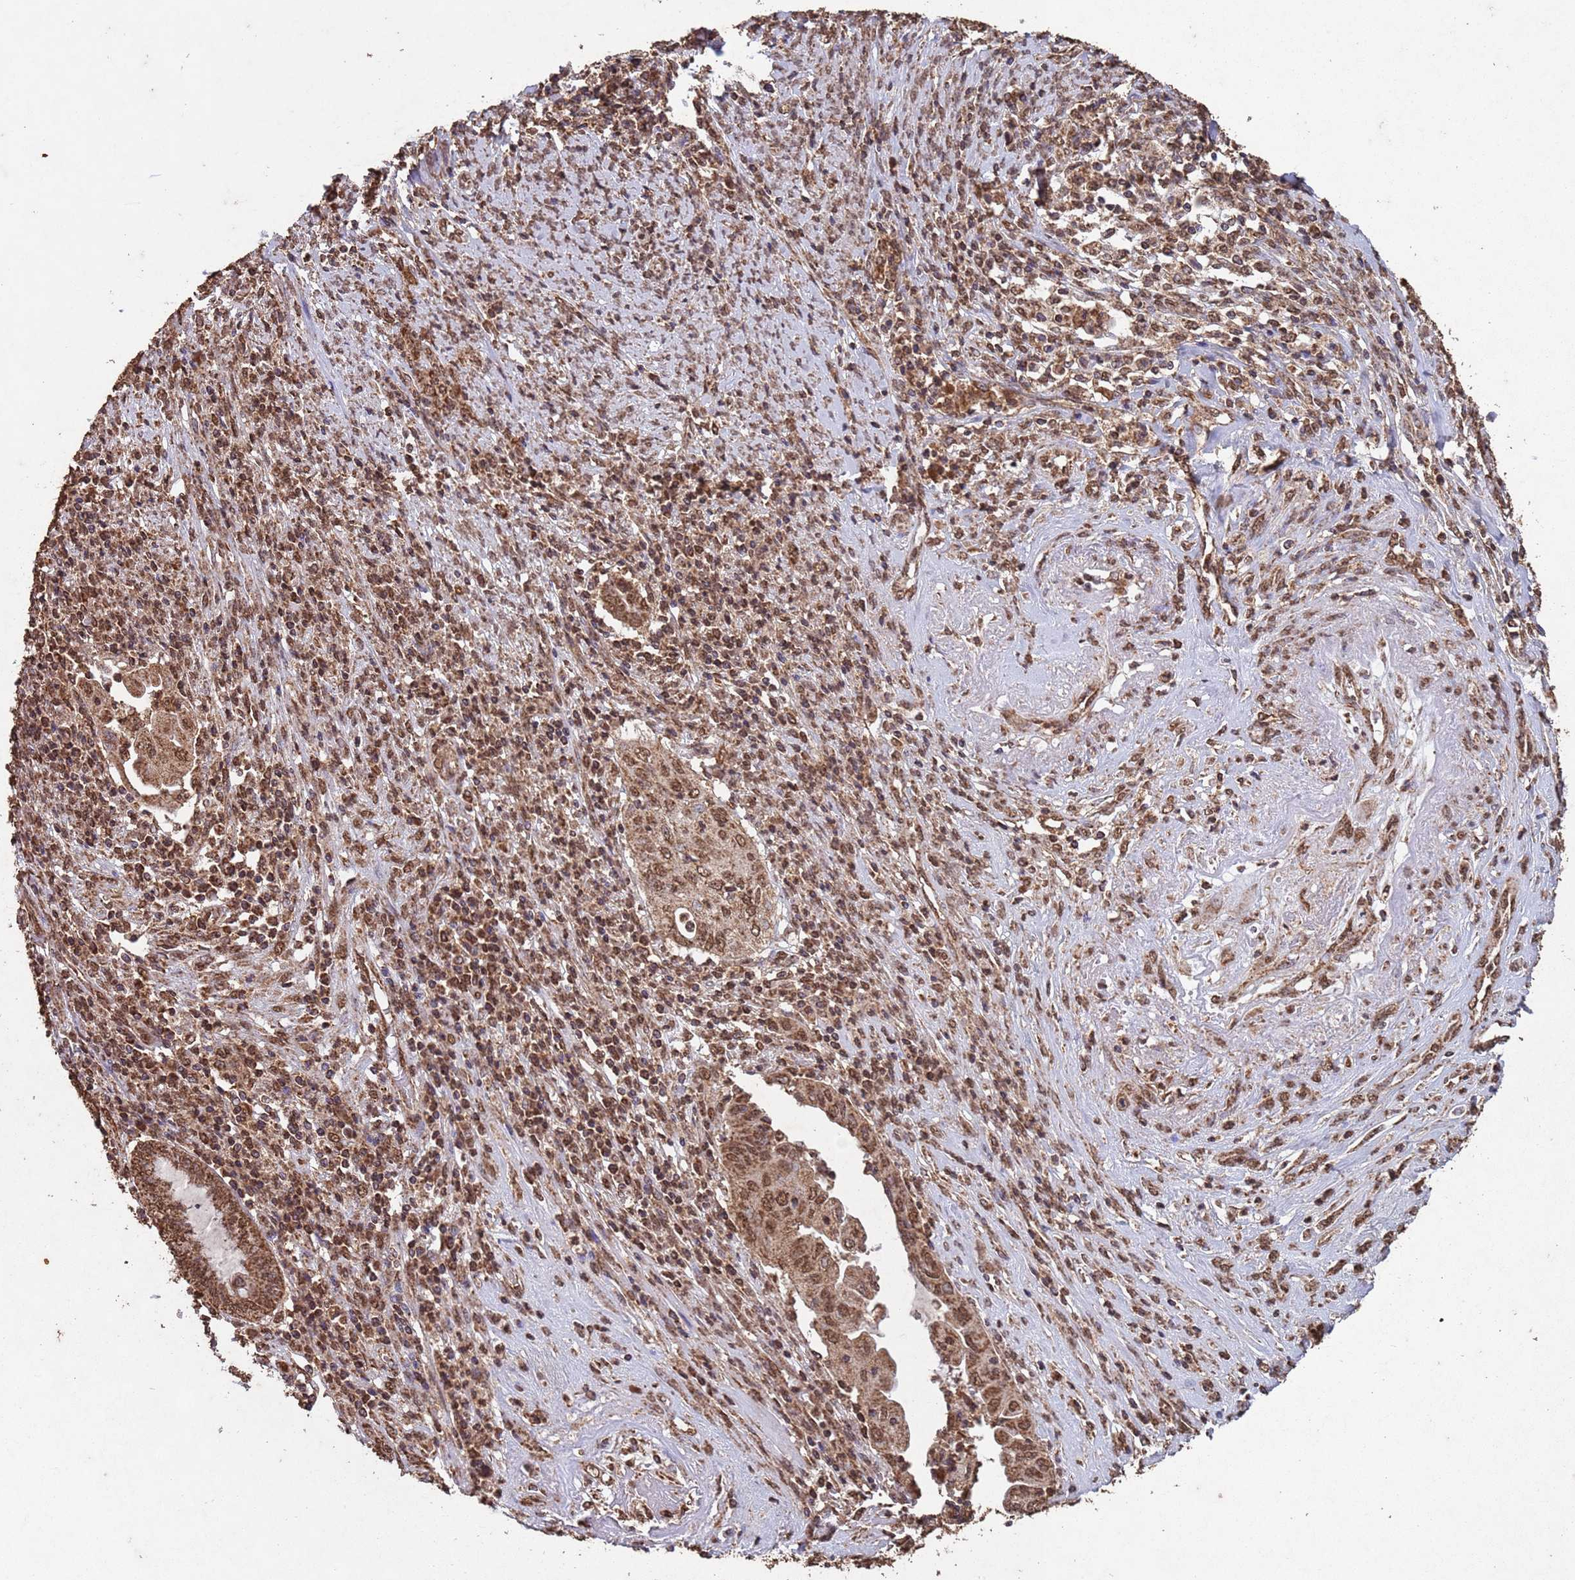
{"staining": {"intensity": "moderate", "quantity": ">75%", "location": "cytoplasmic/membranous,nuclear"}, "tissue": "endometrial cancer", "cell_type": "Tumor cells", "image_type": "cancer", "snomed": [{"axis": "morphology", "description": "Adenocarcinoma, NOS"}, {"axis": "topography", "description": "Uterus"}, {"axis": "topography", "description": "Endometrium"}], "caption": "DAB (3,3'-diaminobenzidine) immunohistochemical staining of human endometrial adenocarcinoma exhibits moderate cytoplasmic/membranous and nuclear protein expression in about >75% of tumor cells.", "gene": "HDAC10", "patient": {"sex": "female", "age": 70}}